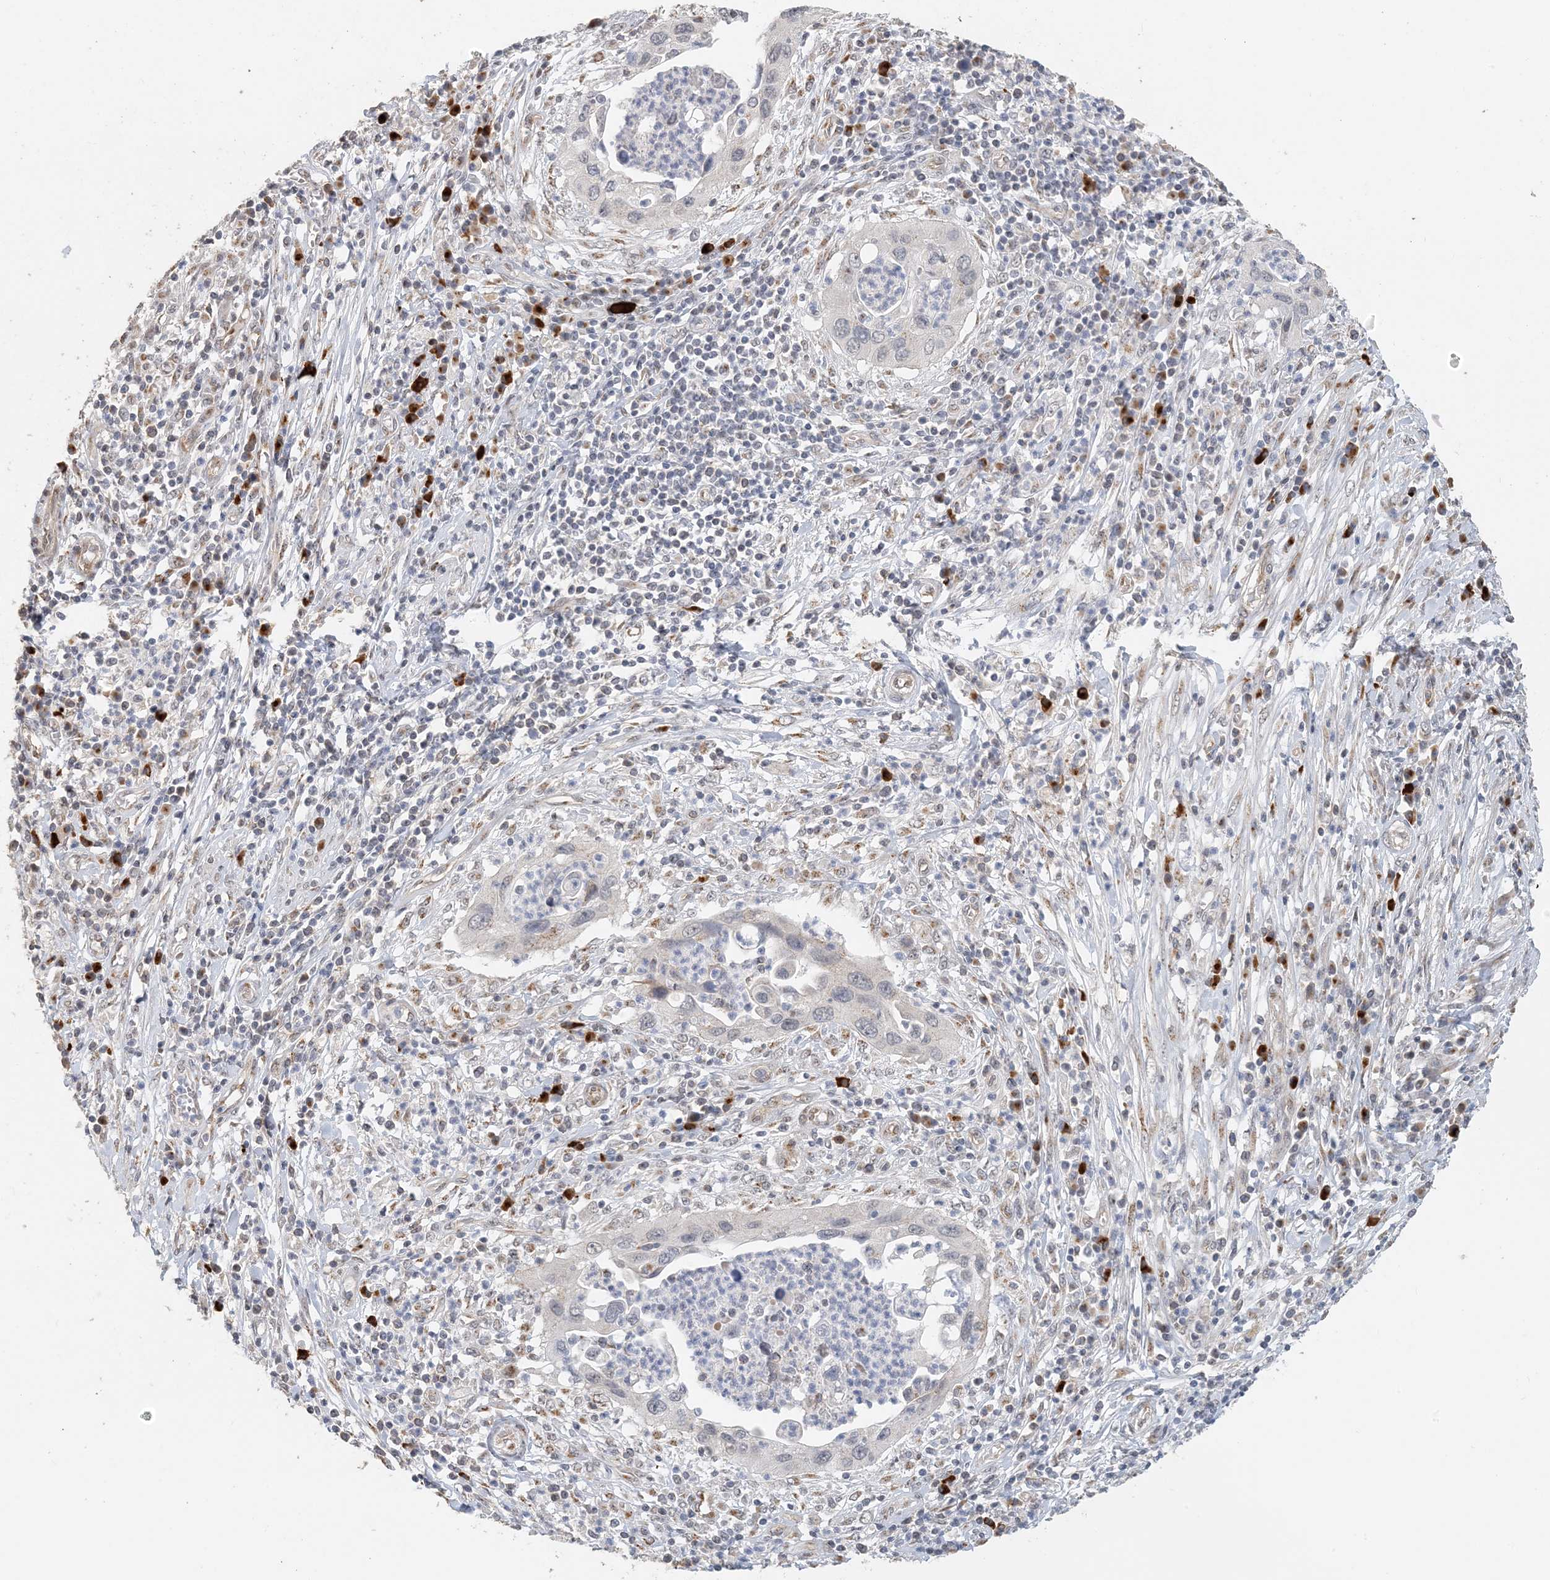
{"staining": {"intensity": "negative", "quantity": "none", "location": "none"}, "tissue": "cervical cancer", "cell_type": "Tumor cells", "image_type": "cancer", "snomed": [{"axis": "morphology", "description": "Squamous cell carcinoma, NOS"}, {"axis": "topography", "description": "Cervix"}], "caption": "Tumor cells show no significant protein positivity in squamous cell carcinoma (cervical).", "gene": "ZCCHC4", "patient": {"sex": "female", "age": 38}}